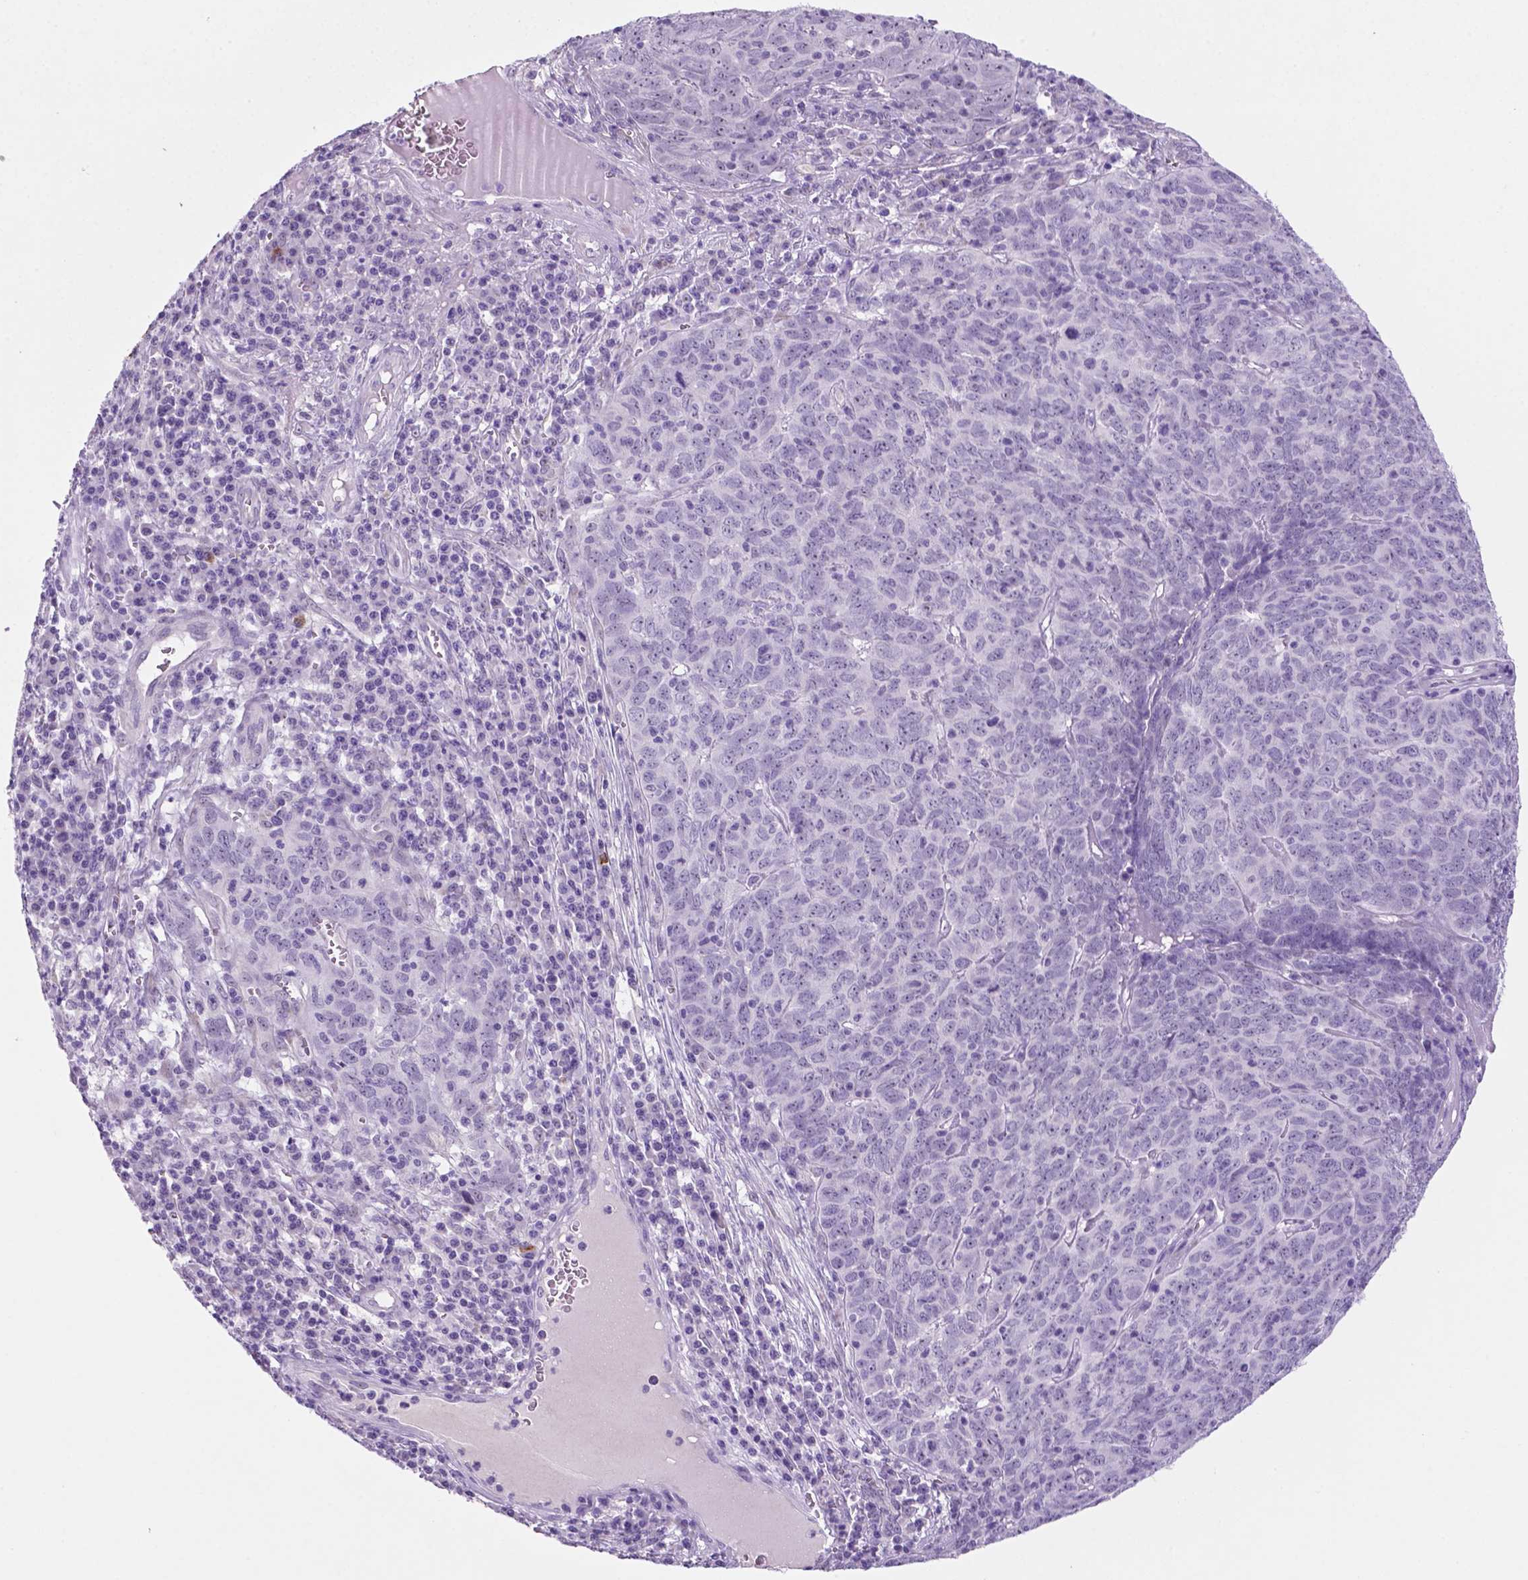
{"staining": {"intensity": "negative", "quantity": "none", "location": "none"}, "tissue": "skin cancer", "cell_type": "Tumor cells", "image_type": "cancer", "snomed": [{"axis": "morphology", "description": "Squamous cell carcinoma, NOS"}, {"axis": "topography", "description": "Skin"}, {"axis": "topography", "description": "Anal"}], "caption": "Tumor cells show no significant protein positivity in skin squamous cell carcinoma. (DAB (3,3'-diaminobenzidine) immunohistochemistry (IHC) with hematoxylin counter stain).", "gene": "C18orf21", "patient": {"sex": "female", "age": 51}}